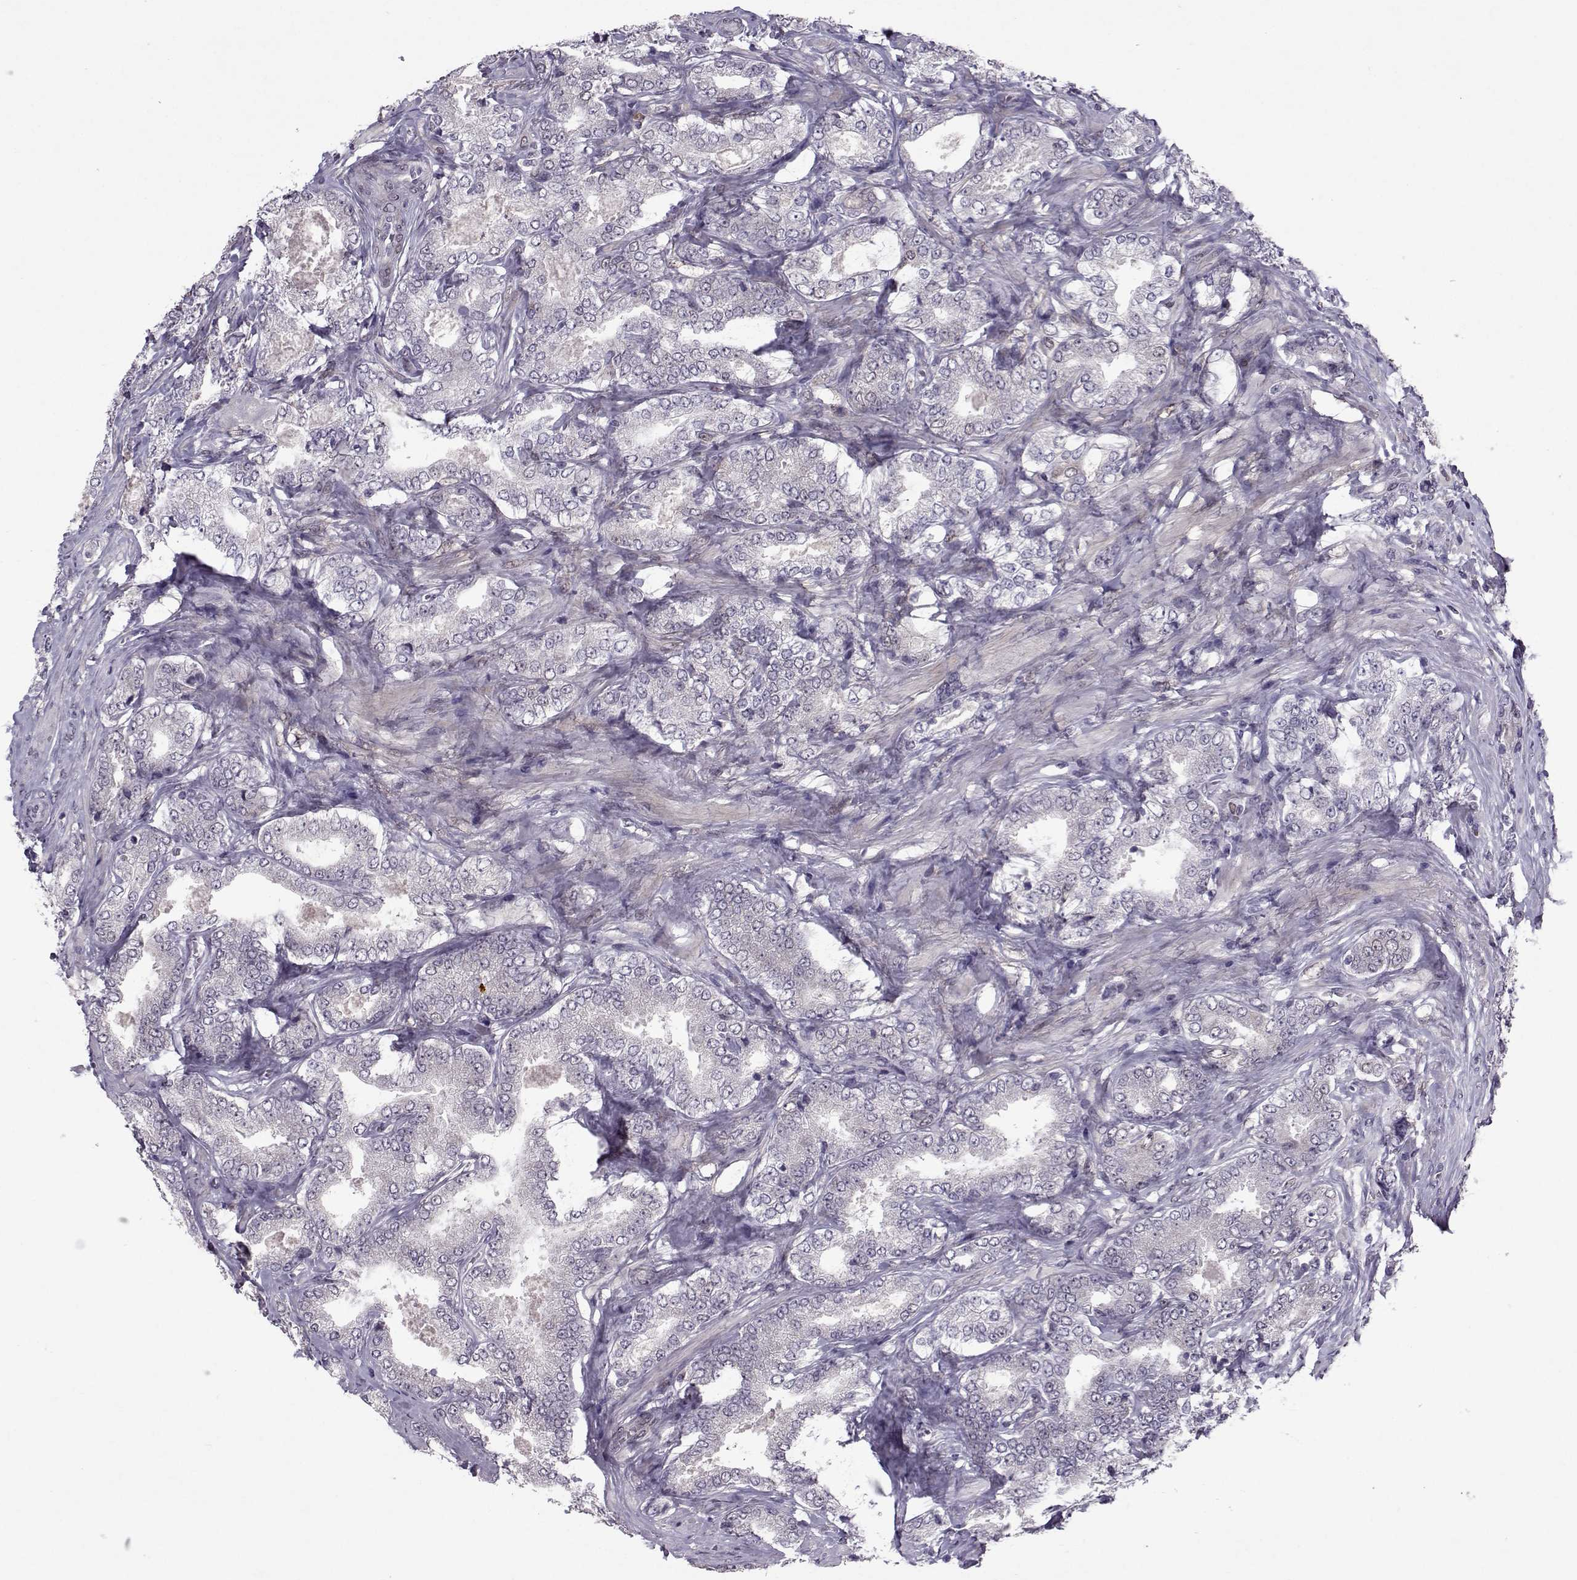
{"staining": {"intensity": "negative", "quantity": "none", "location": "none"}, "tissue": "prostate cancer", "cell_type": "Tumor cells", "image_type": "cancer", "snomed": [{"axis": "morphology", "description": "Adenocarcinoma, NOS"}, {"axis": "topography", "description": "Prostate"}], "caption": "A micrograph of prostate adenocarcinoma stained for a protein displays no brown staining in tumor cells.", "gene": "CDK4", "patient": {"sex": "male", "age": 64}}